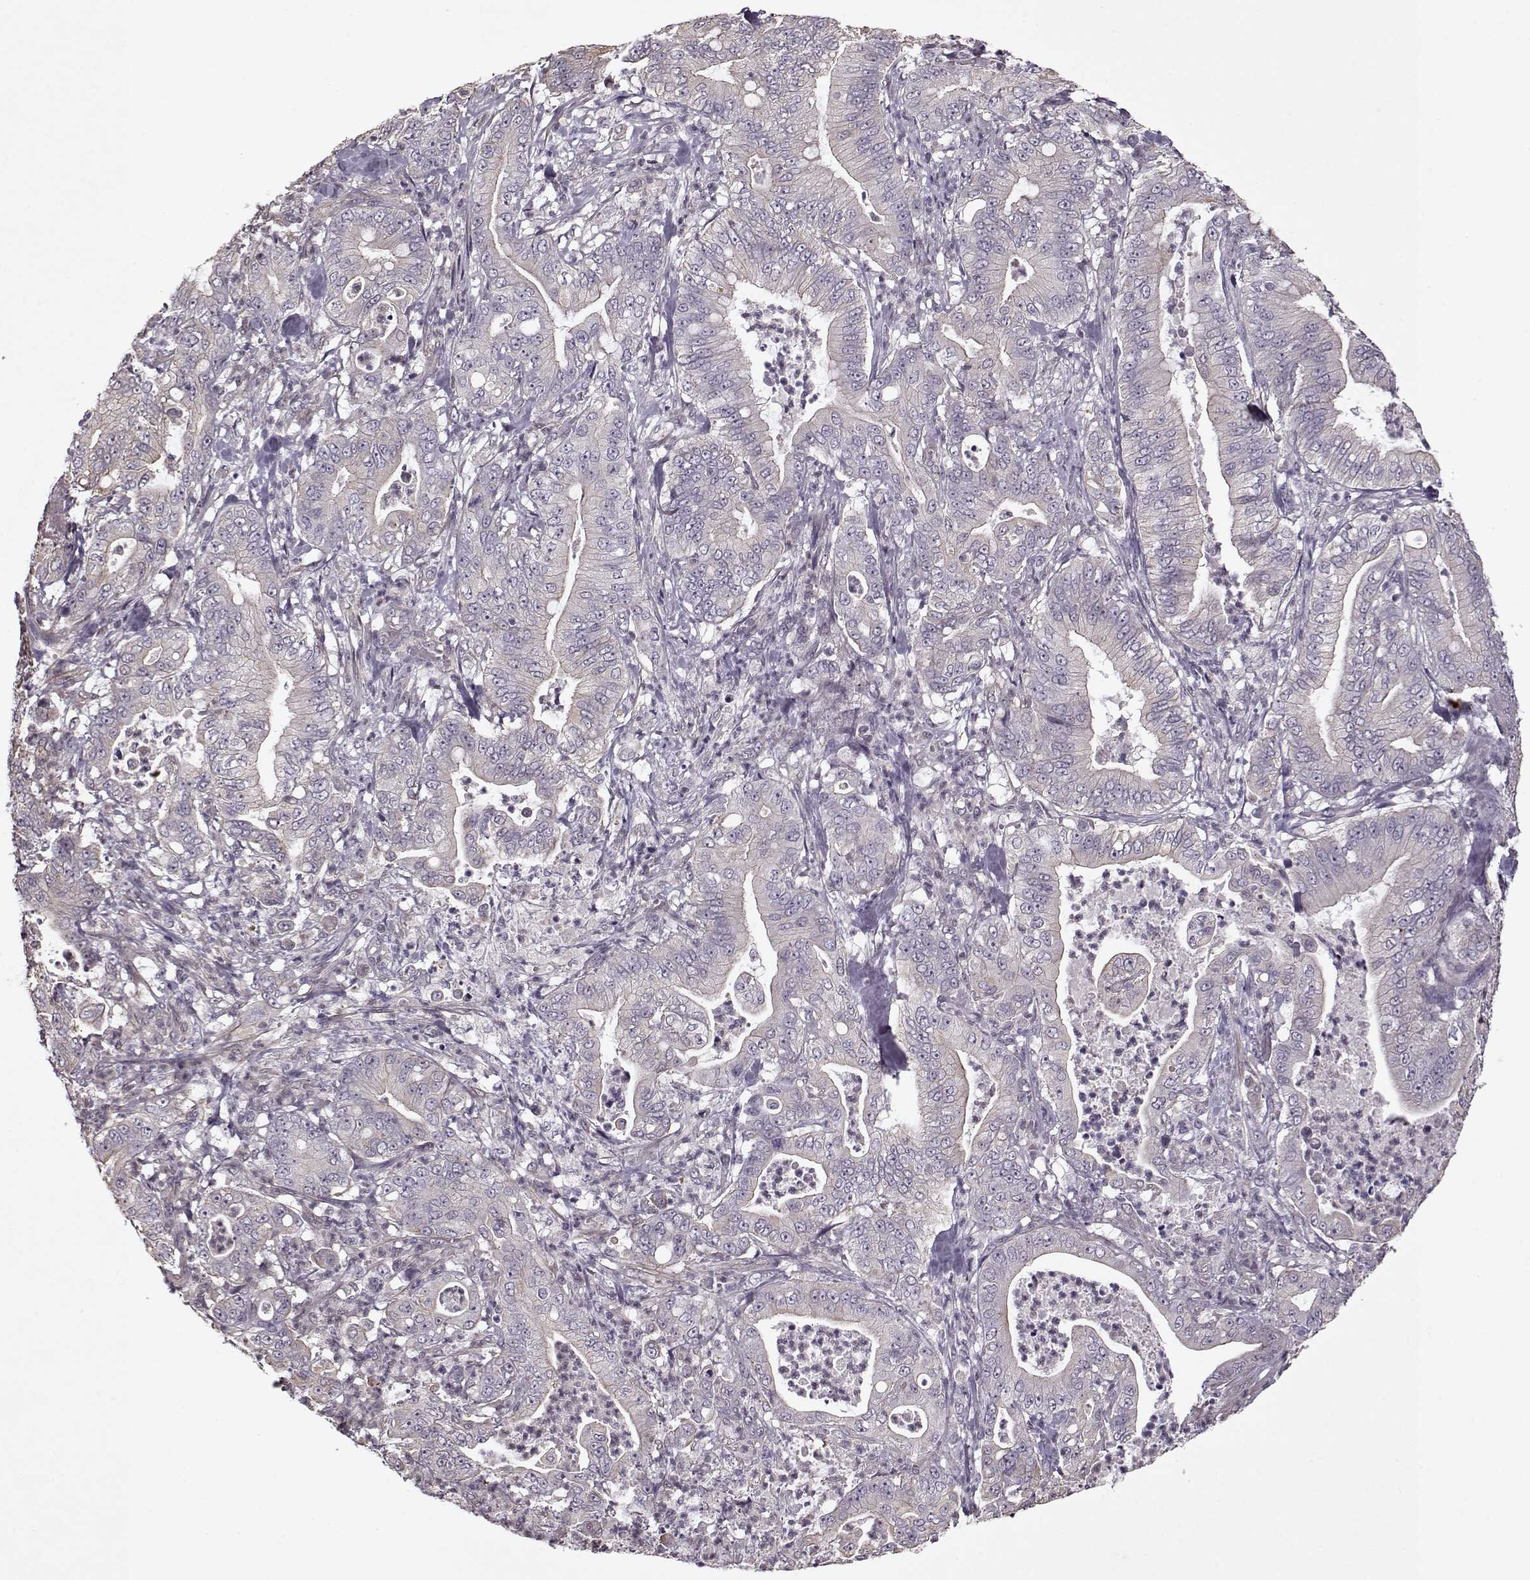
{"staining": {"intensity": "negative", "quantity": "none", "location": "none"}, "tissue": "pancreatic cancer", "cell_type": "Tumor cells", "image_type": "cancer", "snomed": [{"axis": "morphology", "description": "Adenocarcinoma, NOS"}, {"axis": "topography", "description": "Pancreas"}], "caption": "Tumor cells are negative for protein expression in human pancreatic adenocarcinoma. (Stains: DAB (3,3'-diaminobenzidine) immunohistochemistry (IHC) with hematoxylin counter stain, Microscopy: brightfield microscopy at high magnification).", "gene": "KRT9", "patient": {"sex": "male", "age": 71}}